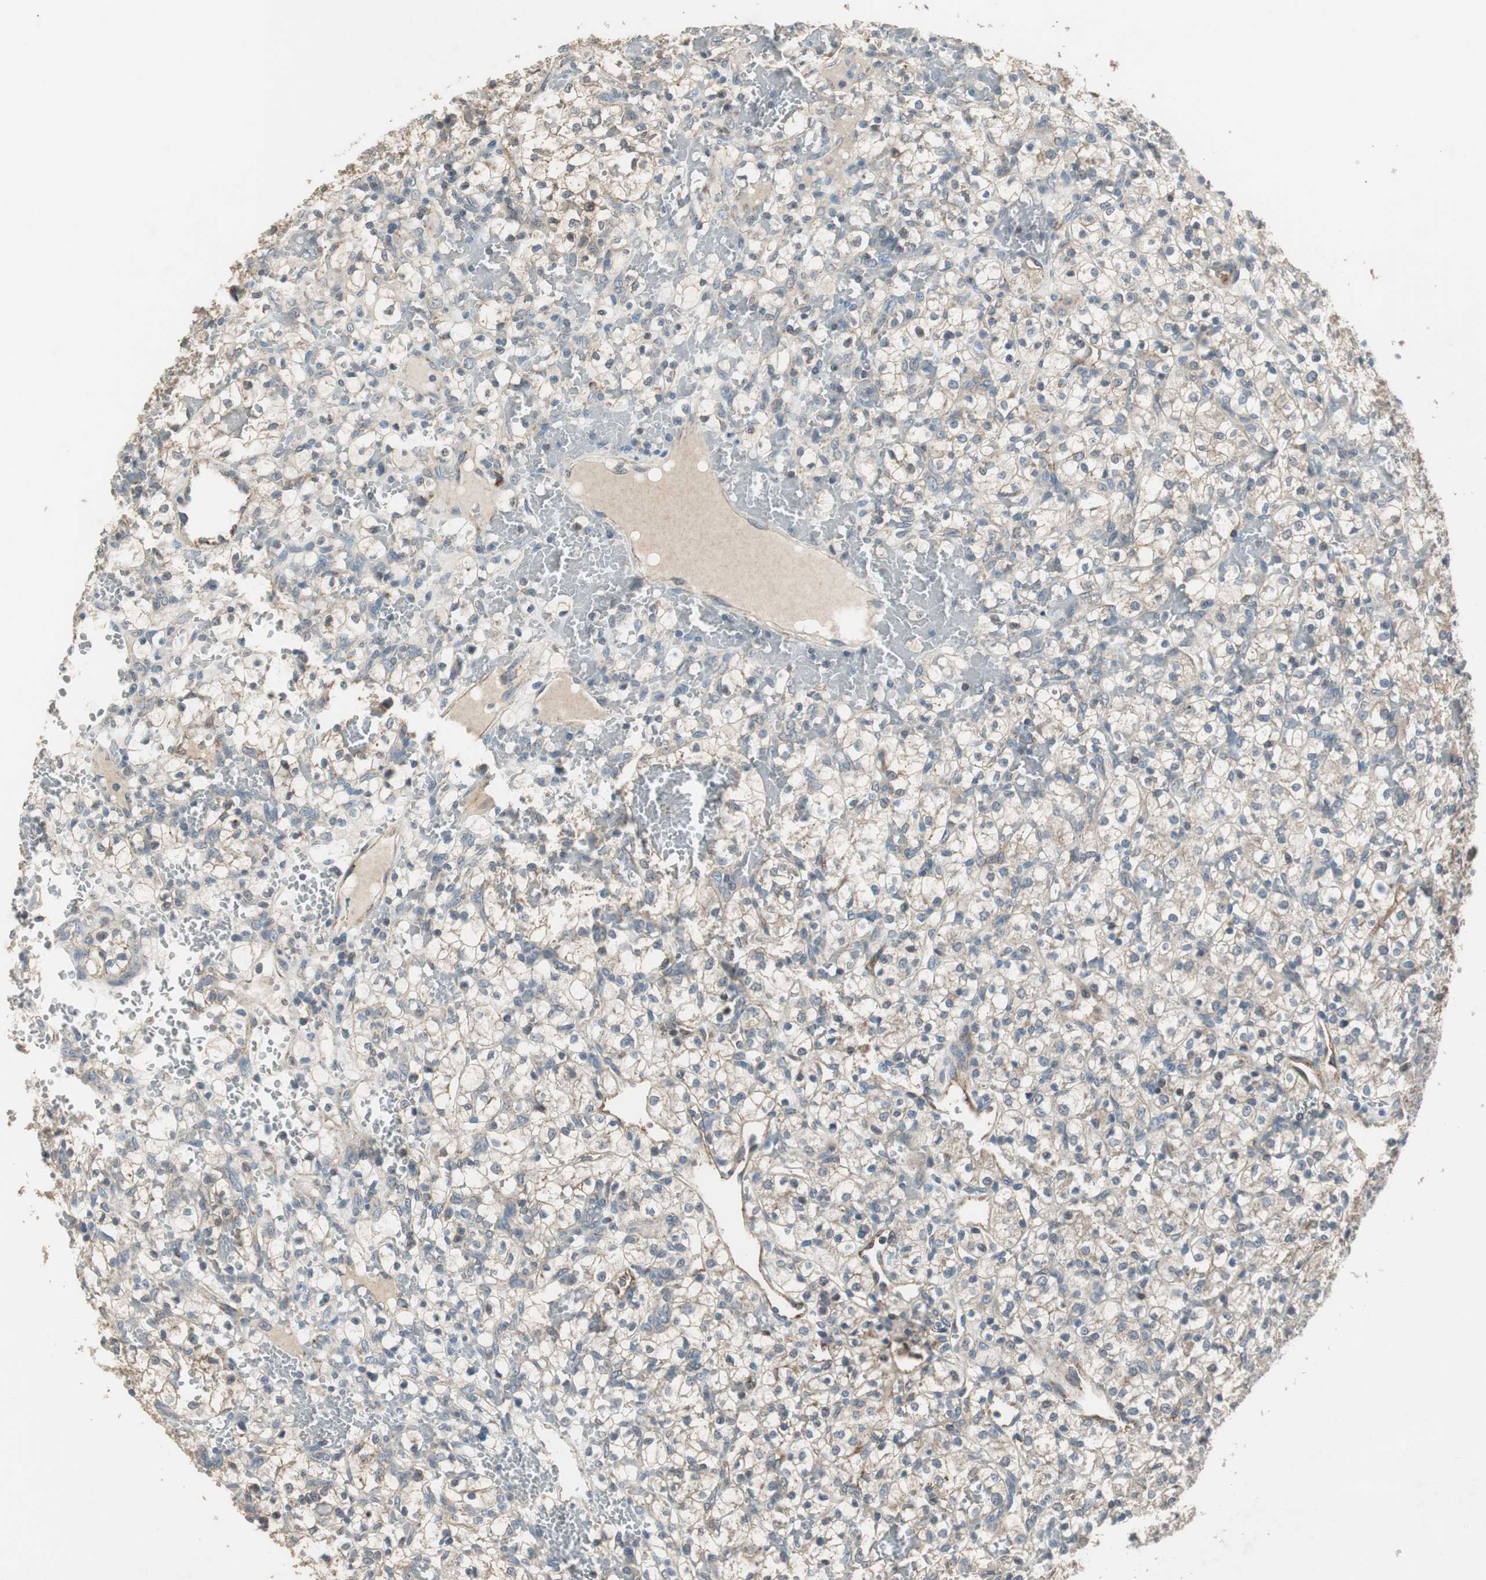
{"staining": {"intensity": "weak", "quantity": "25%-75%", "location": "cytoplasmic/membranous"}, "tissue": "renal cancer", "cell_type": "Tumor cells", "image_type": "cancer", "snomed": [{"axis": "morphology", "description": "Adenocarcinoma, NOS"}, {"axis": "topography", "description": "Kidney"}], "caption": "The image demonstrates a brown stain indicating the presence of a protein in the cytoplasmic/membranous of tumor cells in renal adenocarcinoma.", "gene": "MSTO1", "patient": {"sex": "female", "age": 60}}